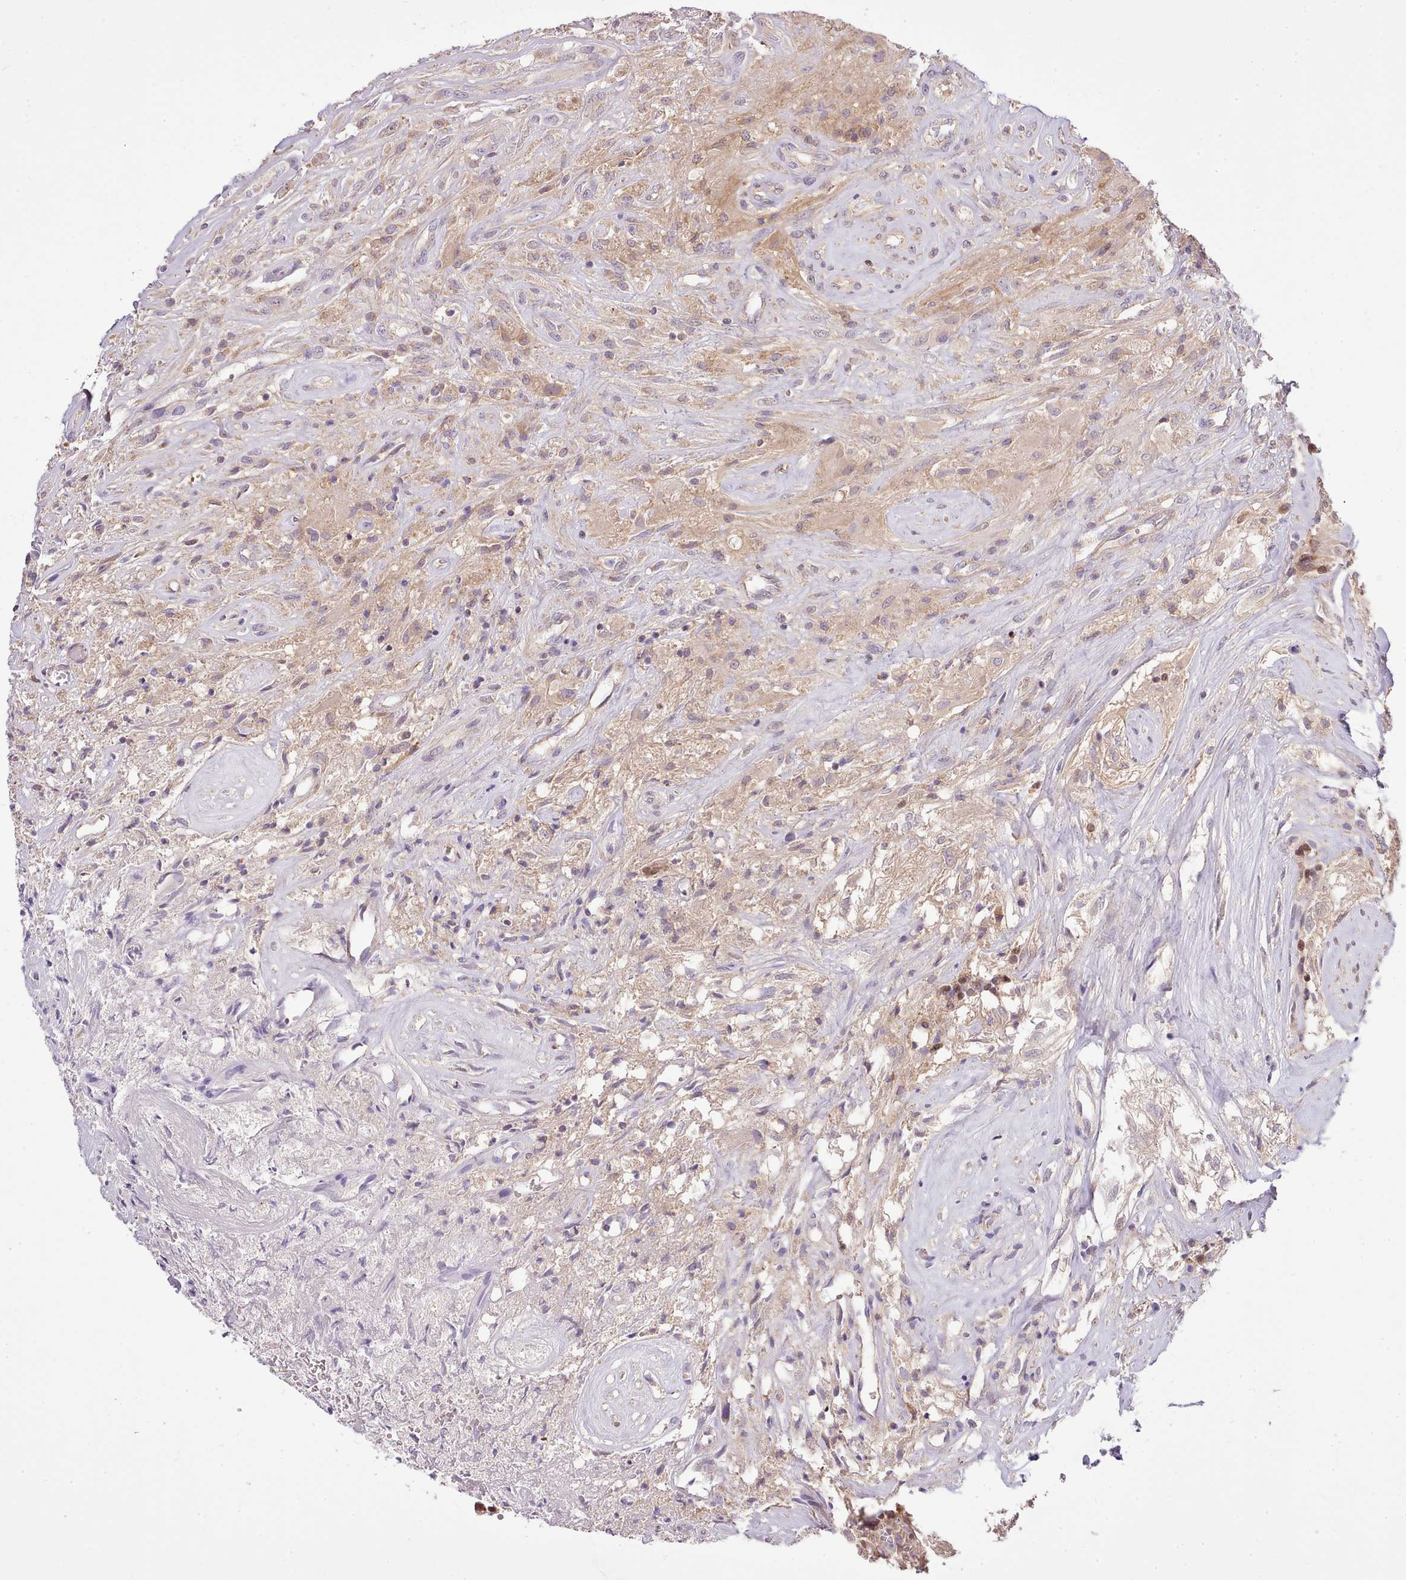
{"staining": {"intensity": "weak", "quantity": "<25%", "location": "cytoplasmic/membranous"}, "tissue": "glioma", "cell_type": "Tumor cells", "image_type": "cancer", "snomed": [{"axis": "morphology", "description": "Glioma, malignant, High grade"}, {"axis": "topography", "description": "Brain"}], "caption": "High-grade glioma (malignant) was stained to show a protein in brown. There is no significant positivity in tumor cells.", "gene": "ARL2BP", "patient": {"sex": "male", "age": 56}}